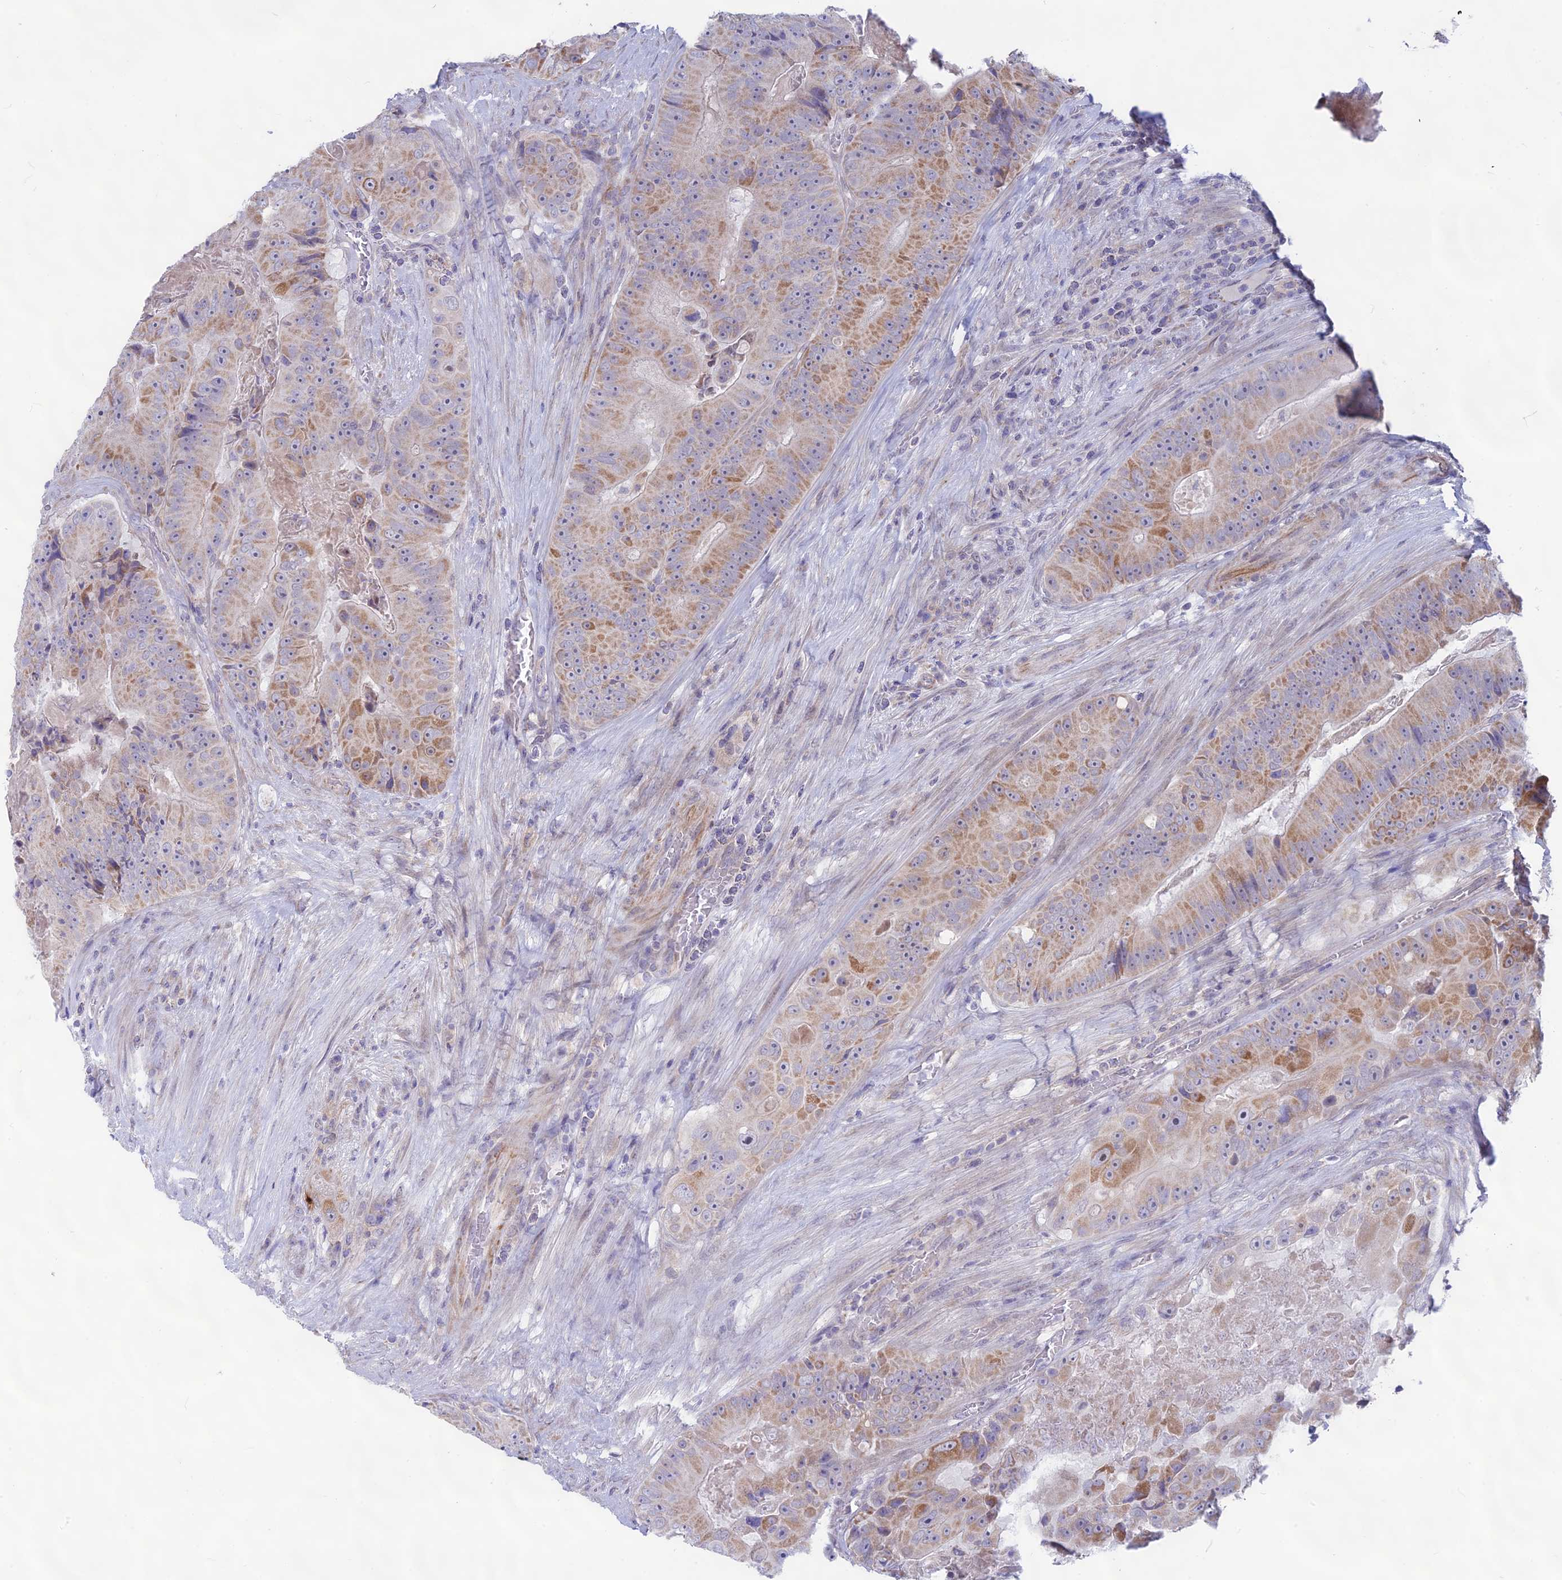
{"staining": {"intensity": "moderate", "quantity": "25%-75%", "location": "cytoplasmic/membranous"}, "tissue": "colorectal cancer", "cell_type": "Tumor cells", "image_type": "cancer", "snomed": [{"axis": "morphology", "description": "Adenocarcinoma, NOS"}, {"axis": "topography", "description": "Colon"}], "caption": "A high-resolution image shows immunohistochemistry (IHC) staining of colorectal cancer (adenocarcinoma), which shows moderate cytoplasmic/membranous expression in about 25%-75% of tumor cells.", "gene": "PLAC9", "patient": {"sex": "female", "age": 86}}